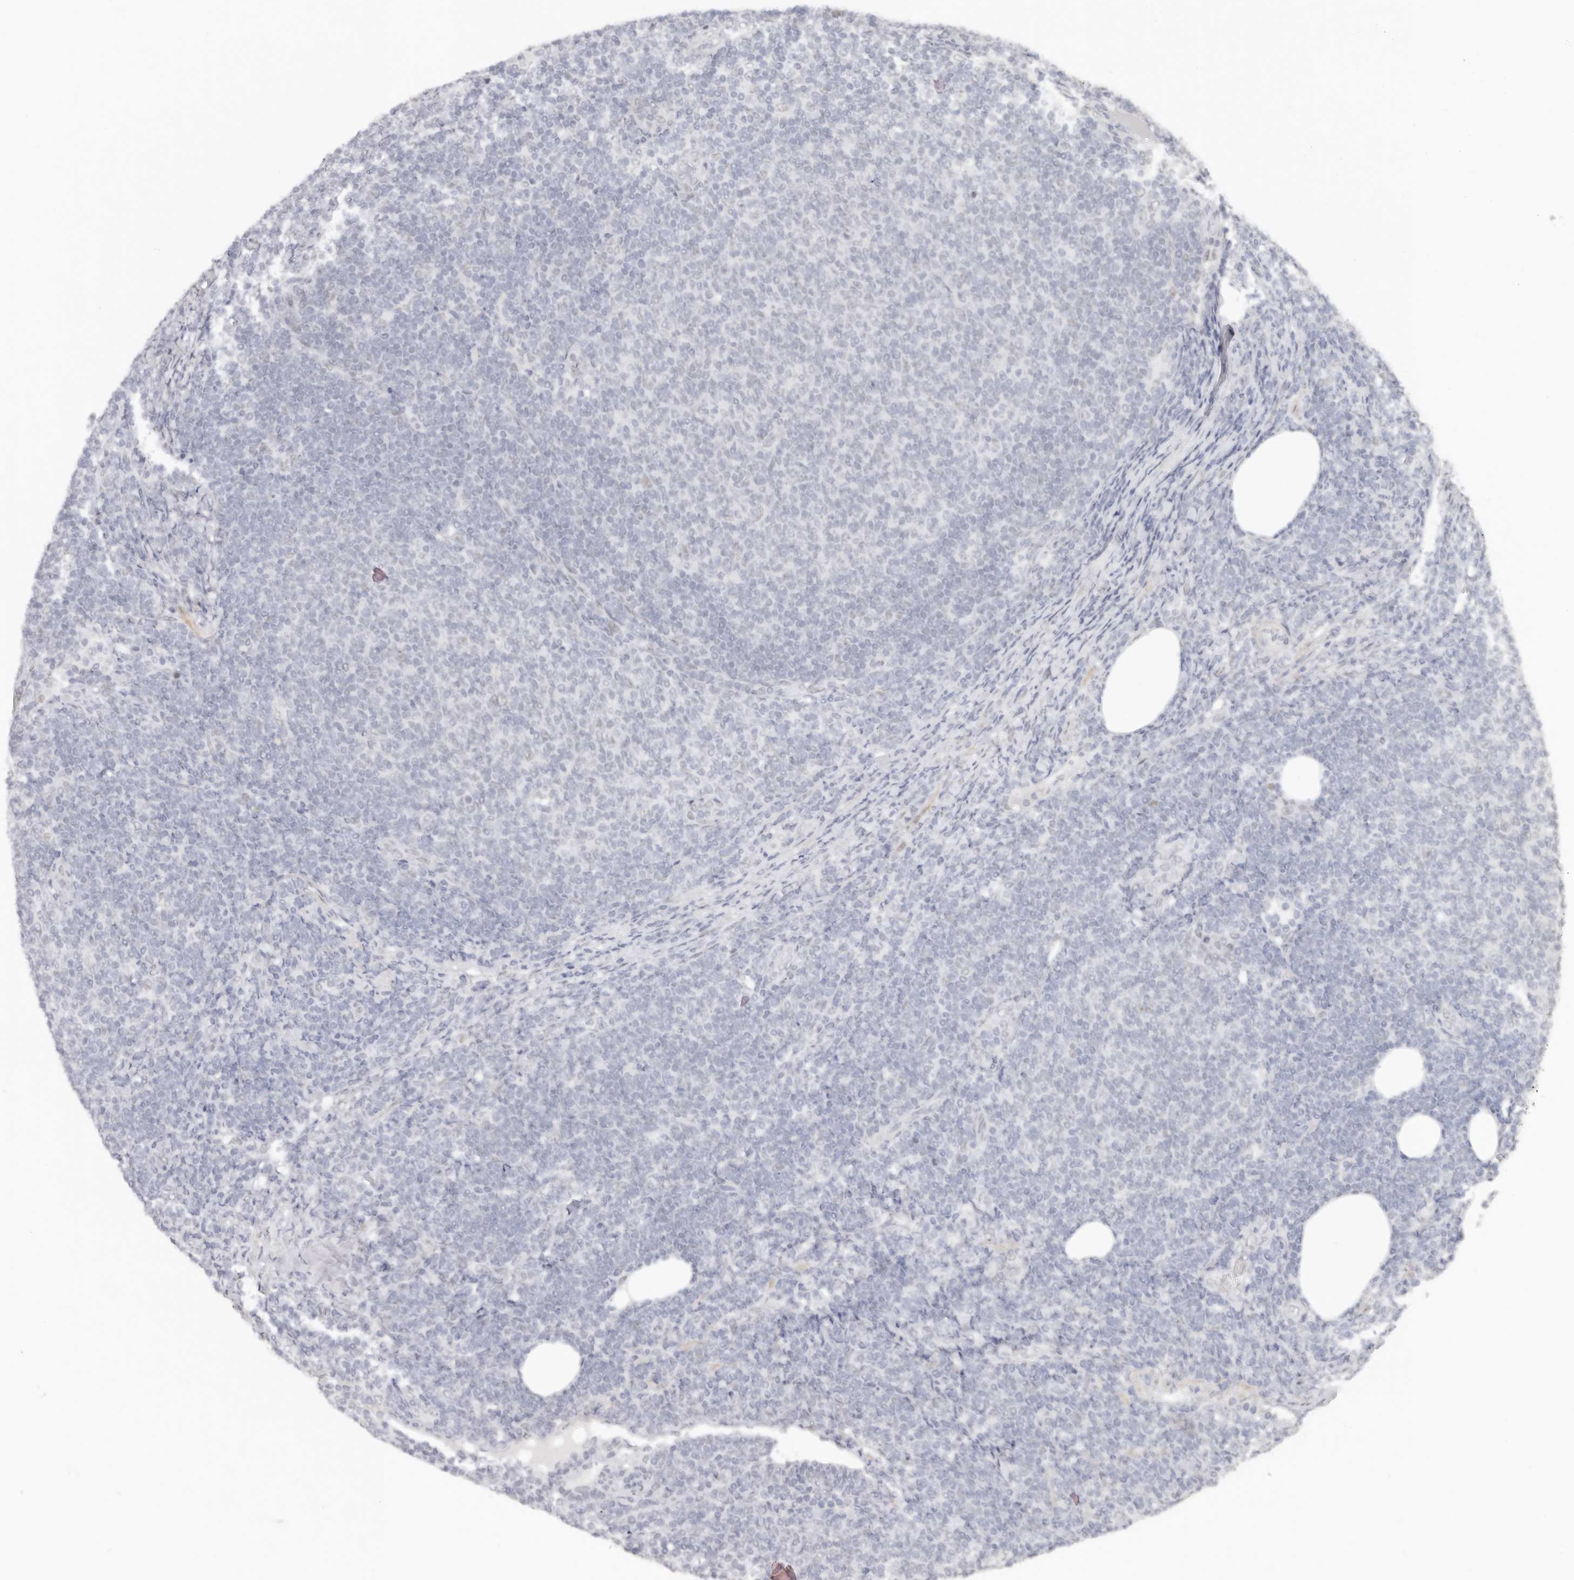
{"staining": {"intensity": "negative", "quantity": "none", "location": "none"}, "tissue": "lymphoma", "cell_type": "Tumor cells", "image_type": "cancer", "snomed": [{"axis": "morphology", "description": "Malignant lymphoma, non-Hodgkin's type, Low grade"}, {"axis": "topography", "description": "Lymph node"}], "caption": "This image is of lymphoma stained with immunohistochemistry to label a protein in brown with the nuclei are counter-stained blue. There is no staining in tumor cells. The staining was performed using DAB (3,3'-diaminobenzidine) to visualize the protein expression in brown, while the nuclei were stained in blue with hematoxylin (Magnification: 20x).", "gene": "LARP7", "patient": {"sex": "male", "age": 66}}